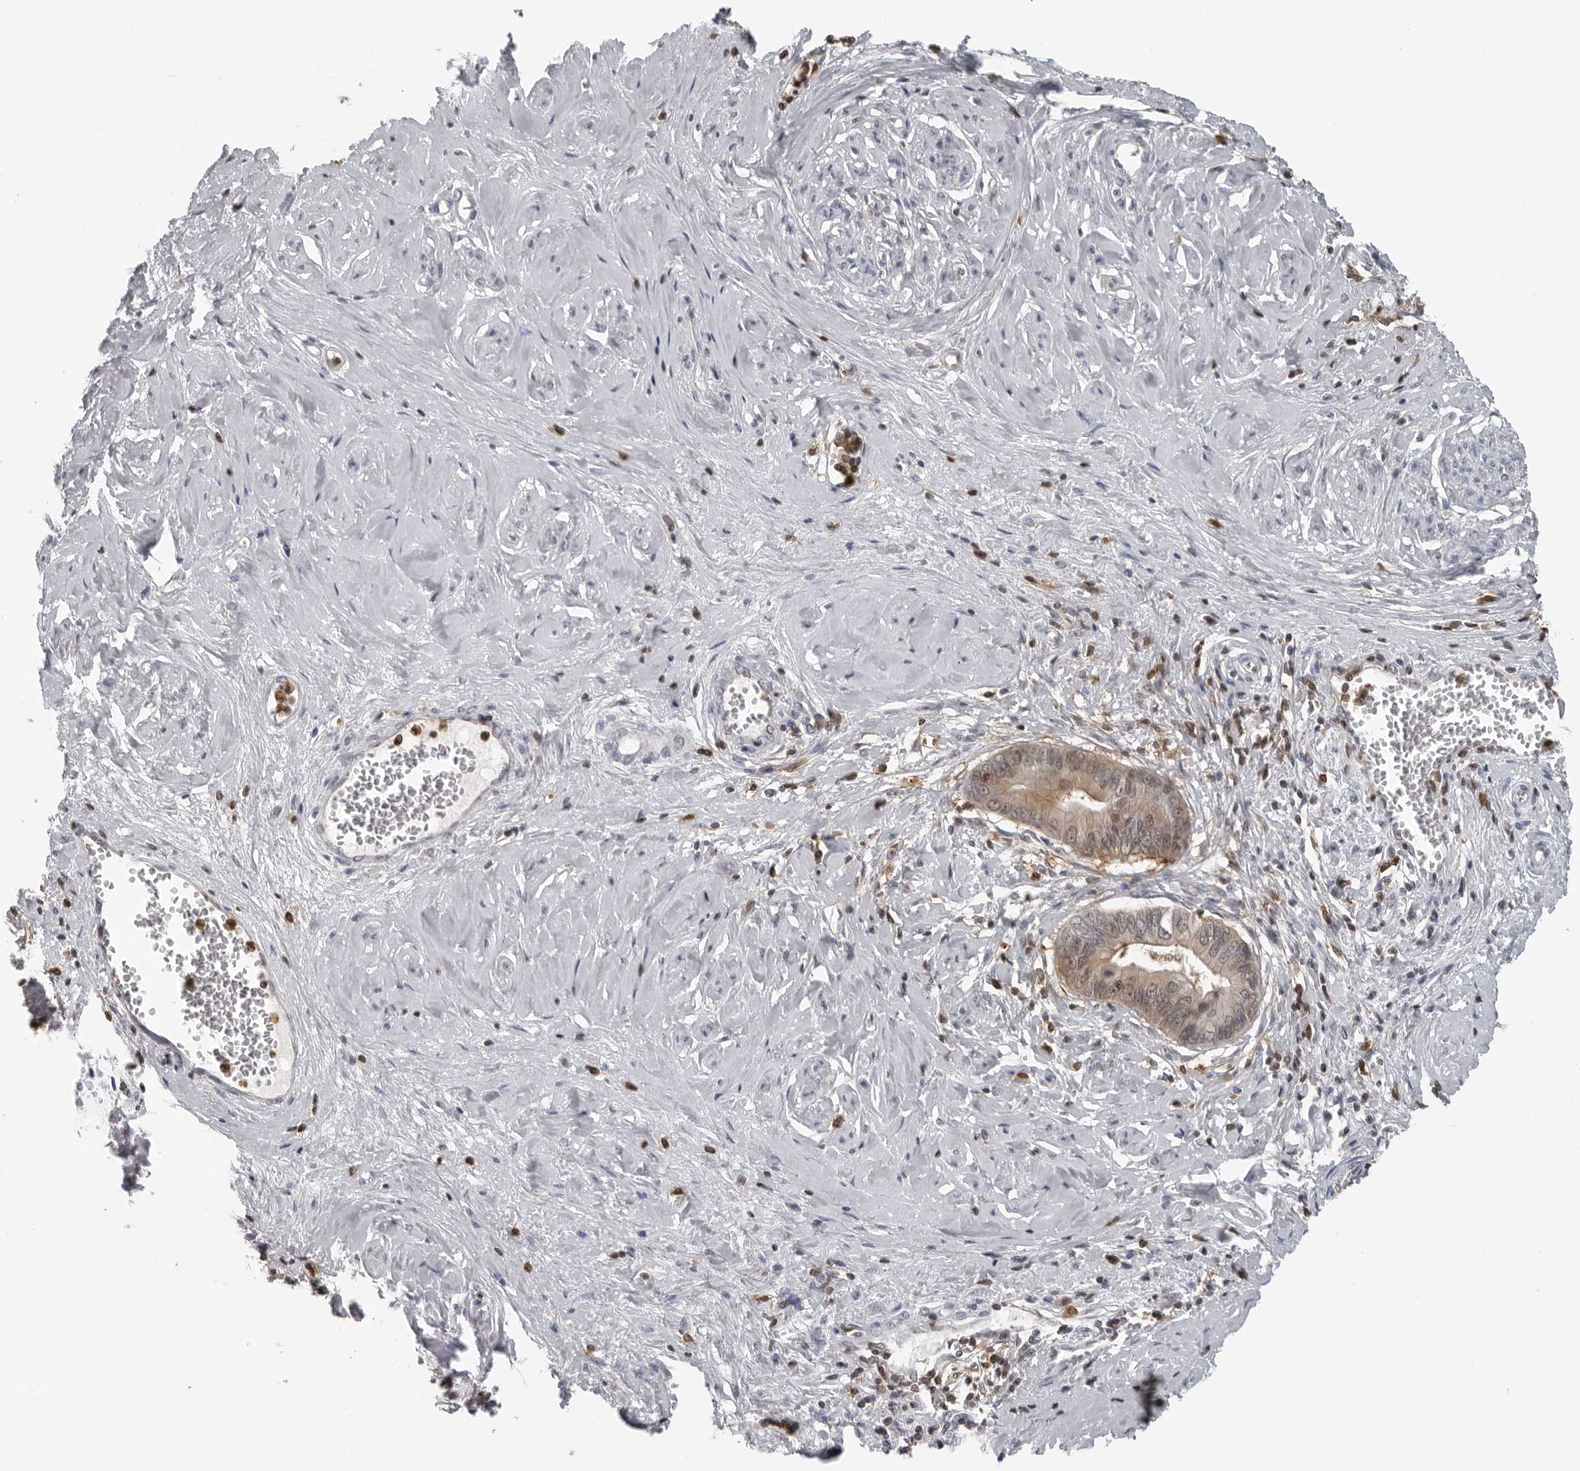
{"staining": {"intensity": "weak", "quantity": ">75%", "location": "cytoplasmic/membranous"}, "tissue": "cervical cancer", "cell_type": "Tumor cells", "image_type": "cancer", "snomed": [{"axis": "morphology", "description": "Adenocarcinoma, NOS"}, {"axis": "topography", "description": "Cervix"}], "caption": "Approximately >75% of tumor cells in adenocarcinoma (cervical) display weak cytoplasmic/membranous protein positivity as visualized by brown immunohistochemical staining.", "gene": "HSPH1", "patient": {"sex": "female", "age": 44}}